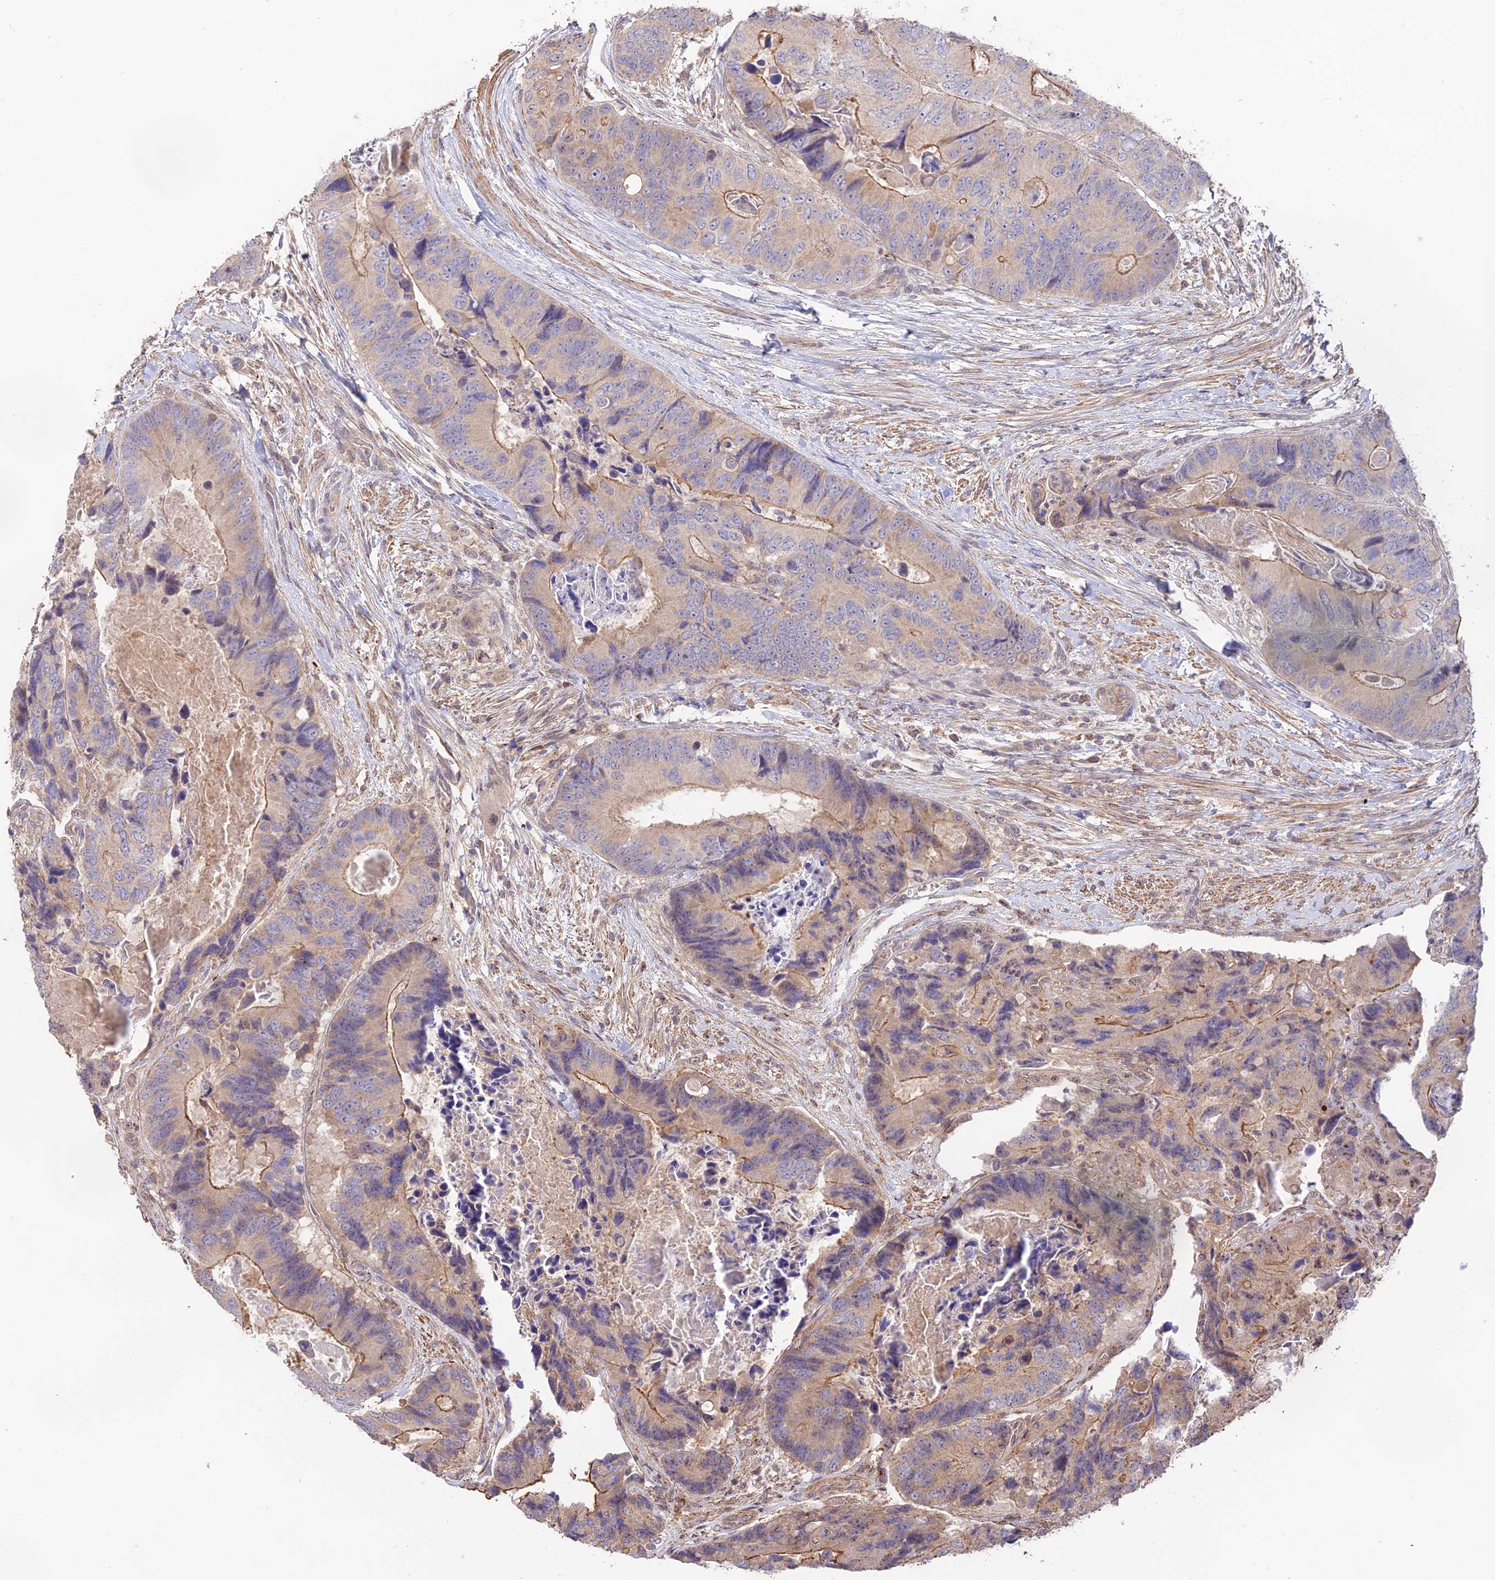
{"staining": {"intensity": "moderate", "quantity": "25%-75%", "location": "cytoplasmic/membranous"}, "tissue": "colorectal cancer", "cell_type": "Tumor cells", "image_type": "cancer", "snomed": [{"axis": "morphology", "description": "Adenocarcinoma, NOS"}, {"axis": "topography", "description": "Colon"}], "caption": "Protein expression analysis of colorectal cancer demonstrates moderate cytoplasmic/membranous staining in about 25%-75% of tumor cells. Using DAB (3,3'-diaminobenzidine) (brown) and hematoxylin (blue) stains, captured at high magnification using brightfield microscopy.", "gene": "CLCF1", "patient": {"sex": "male", "age": 84}}